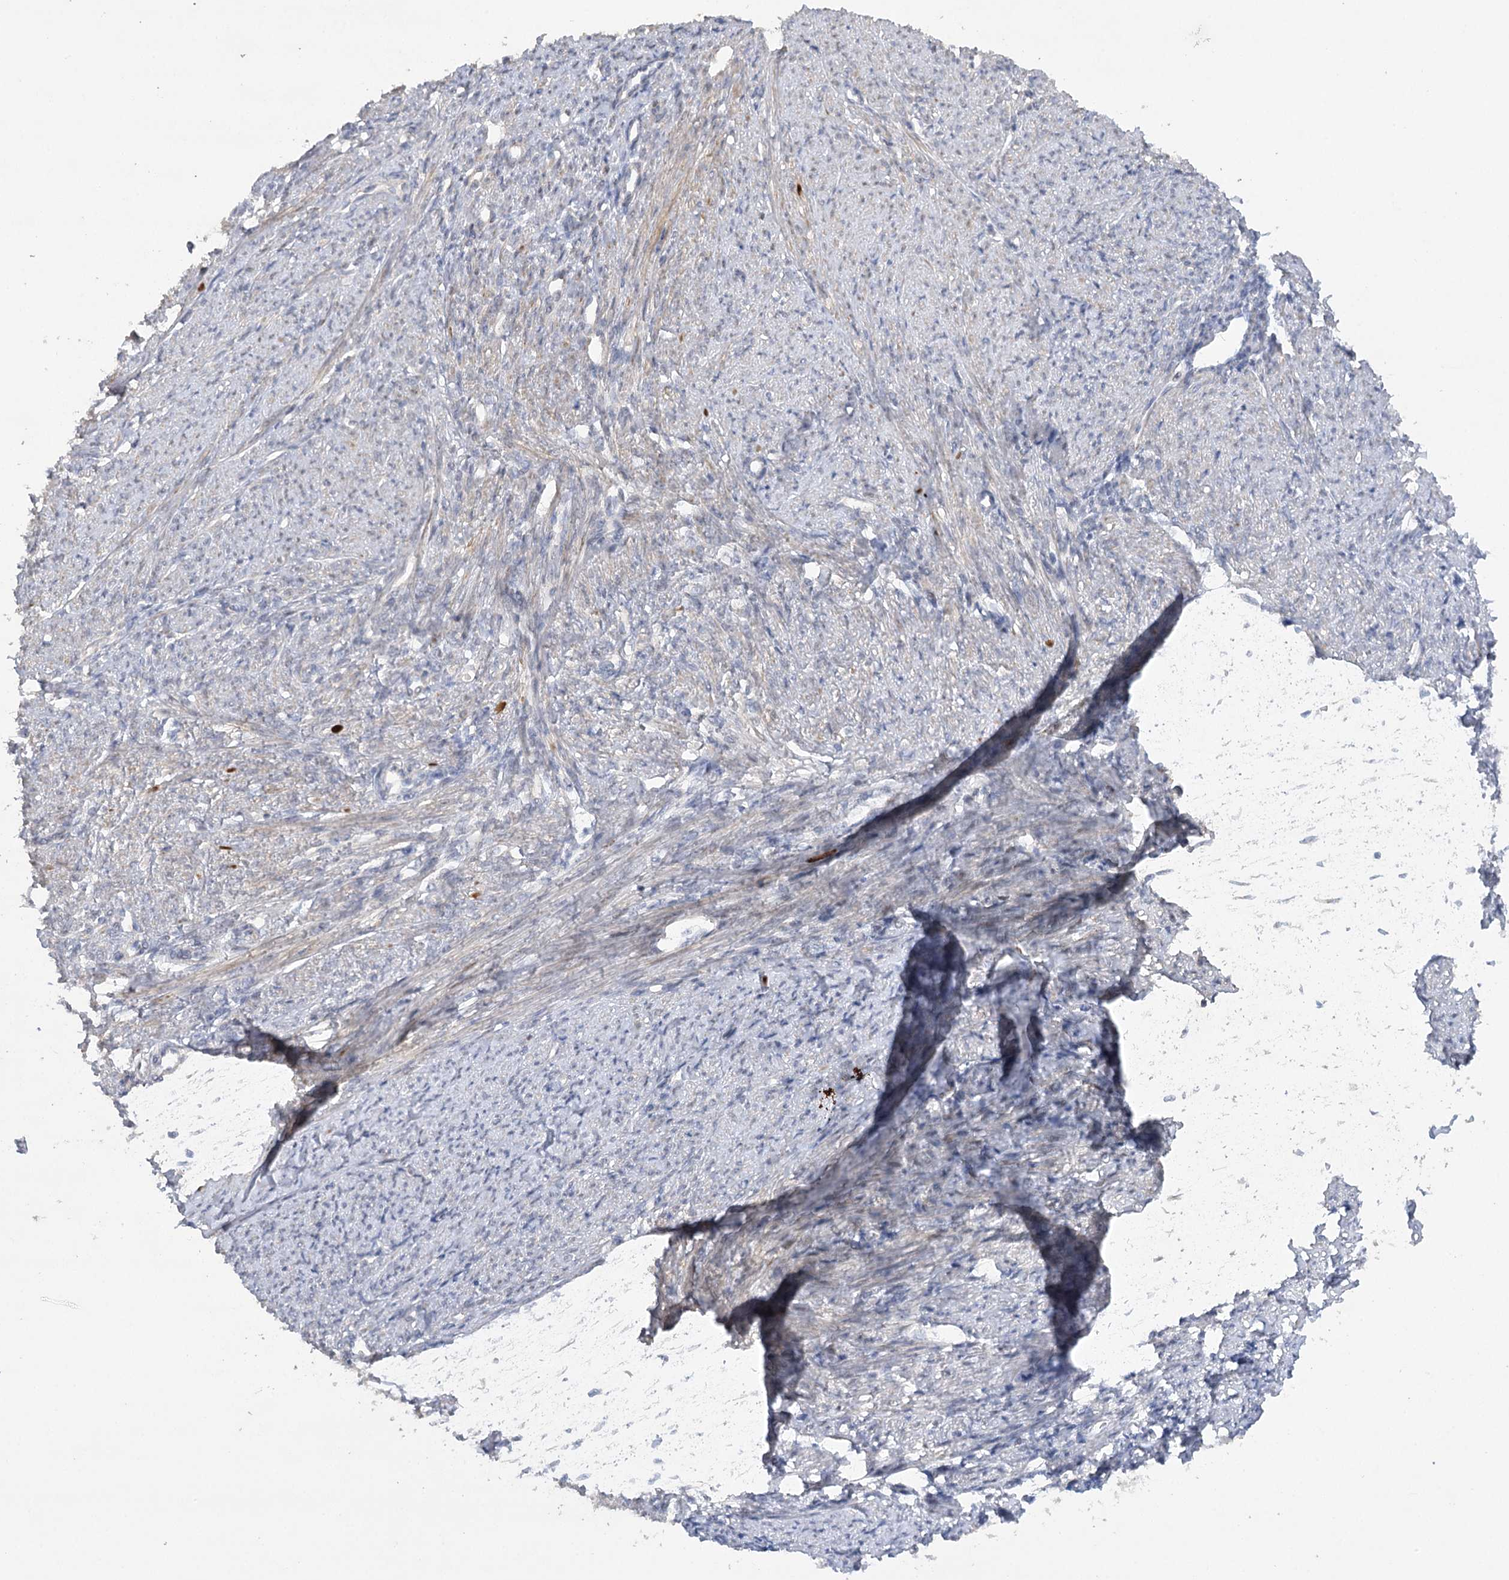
{"staining": {"intensity": "moderate", "quantity": "25%-75%", "location": "cytoplasmic/membranous"}, "tissue": "smooth muscle", "cell_type": "Smooth muscle cells", "image_type": "normal", "snomed": [{"axis": "morphology", "description": "Normal tissue, NOS"}, {"axis": "topography", "description": "Smooth muscle"}, {"axis": "topography", "description": "Uterus"}], "caption": "This image displays unremarkable smooth muscle stained with immunohistochemistry to label a protein in brown. The cytoplasmic/membranous of smooth muscle cells show moderate positivity for the protein. Nuclei are counter-stained blue.", "gene": "TRAF3IP1", "patient": {"sex": "female", "age": 59}}